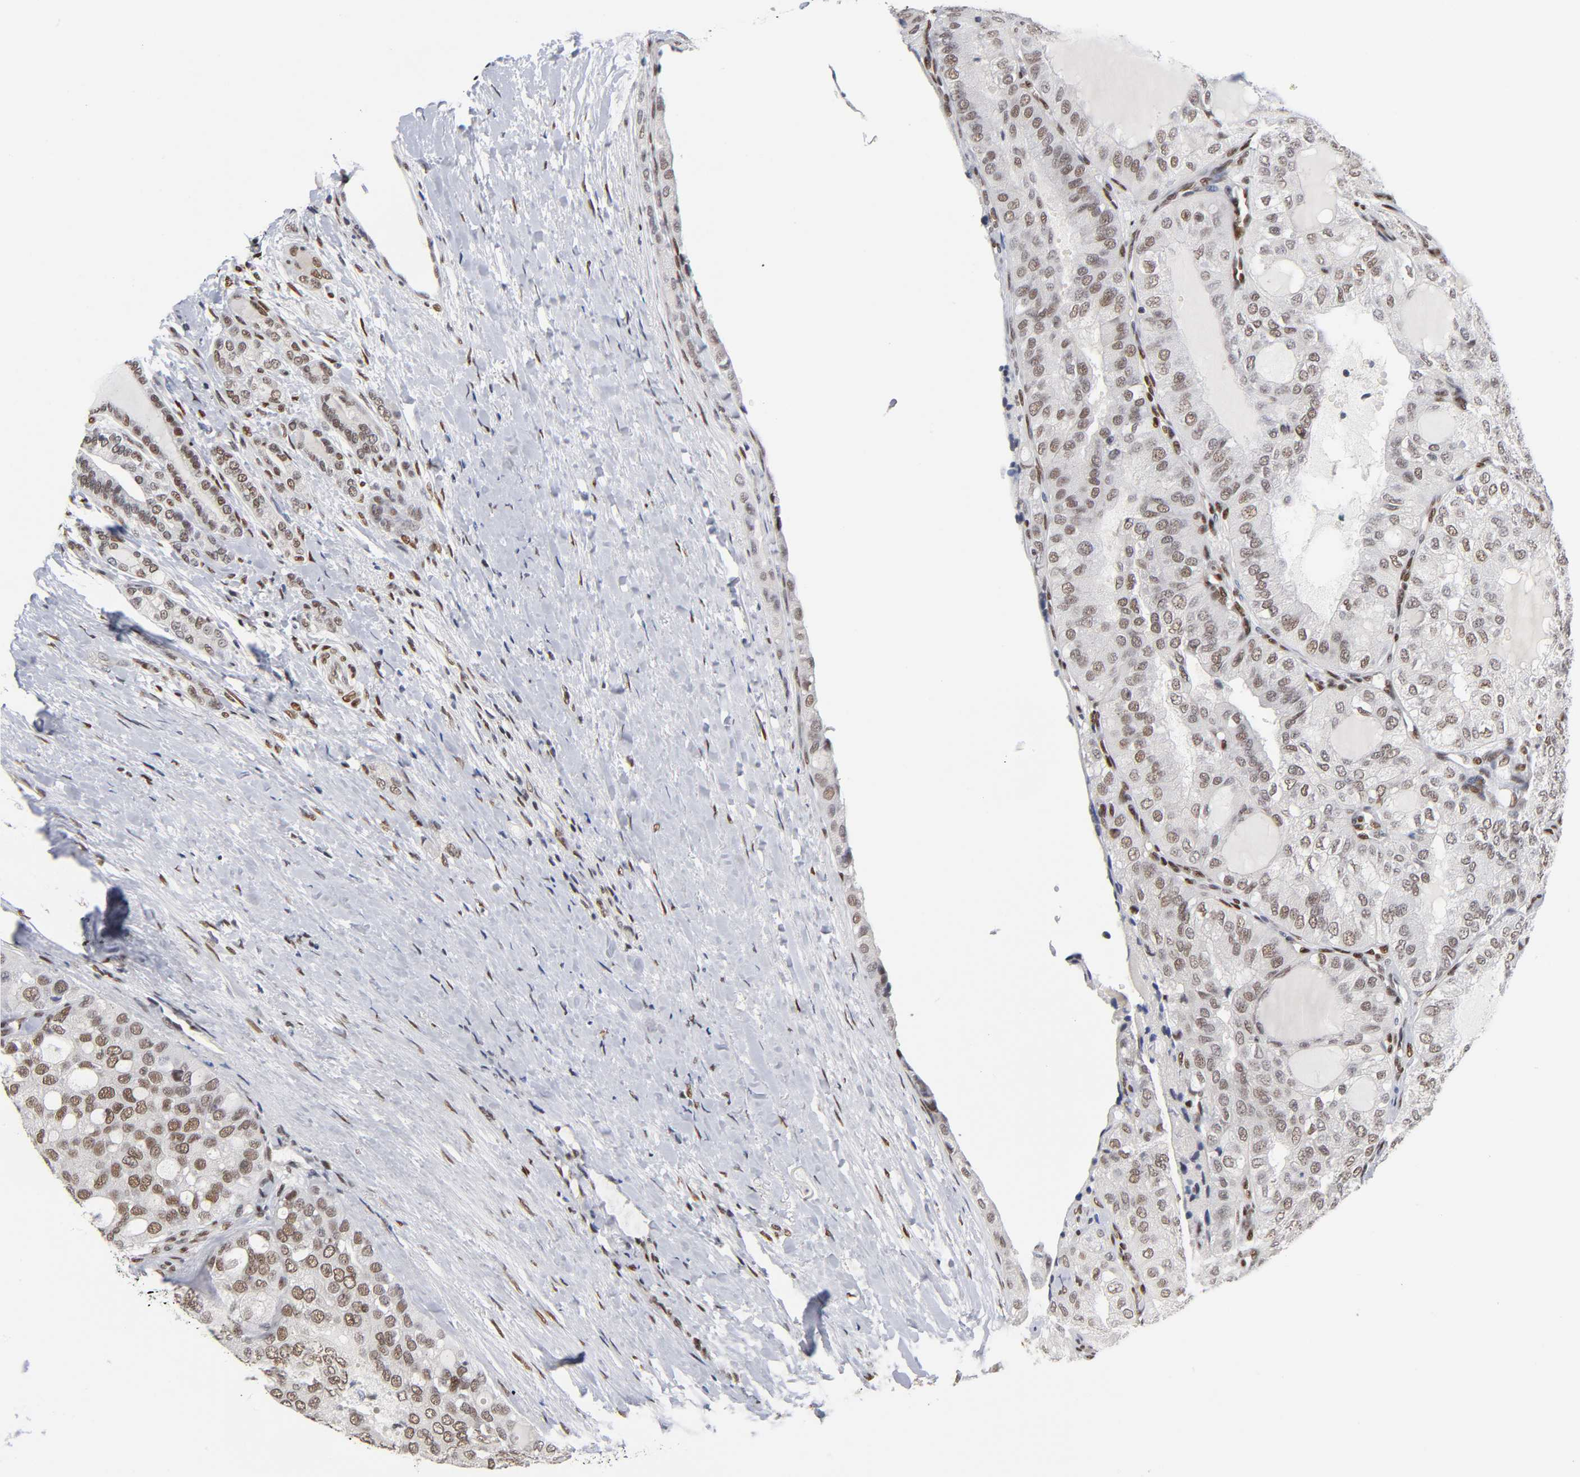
{"staining": {"intensity": "weak", "quantity": "<25%", "location": "nuclear"}, "tissue": "thyroid cancer", "cell_type": "Tumor cells", "image_type": "cancer", "snomed": [{"axis": "morphology", "description": "Follicular adenoma carcinoma, NOS"}, {"axis": "topography", "description": "Thyroid gland"}], "caption": "IHC photomicrograph of thyroid follicular adenoma carcinoma stained for a protein (brown), which reveals no expression in tumor cells. (DAB (3,3'-diaminobenzidine) immunohistochemistry (IHC) visualized using brightfield microscopy, high magnification).", "gene": "NR3C1", "patient": {"sex": "male", "age": 75}}